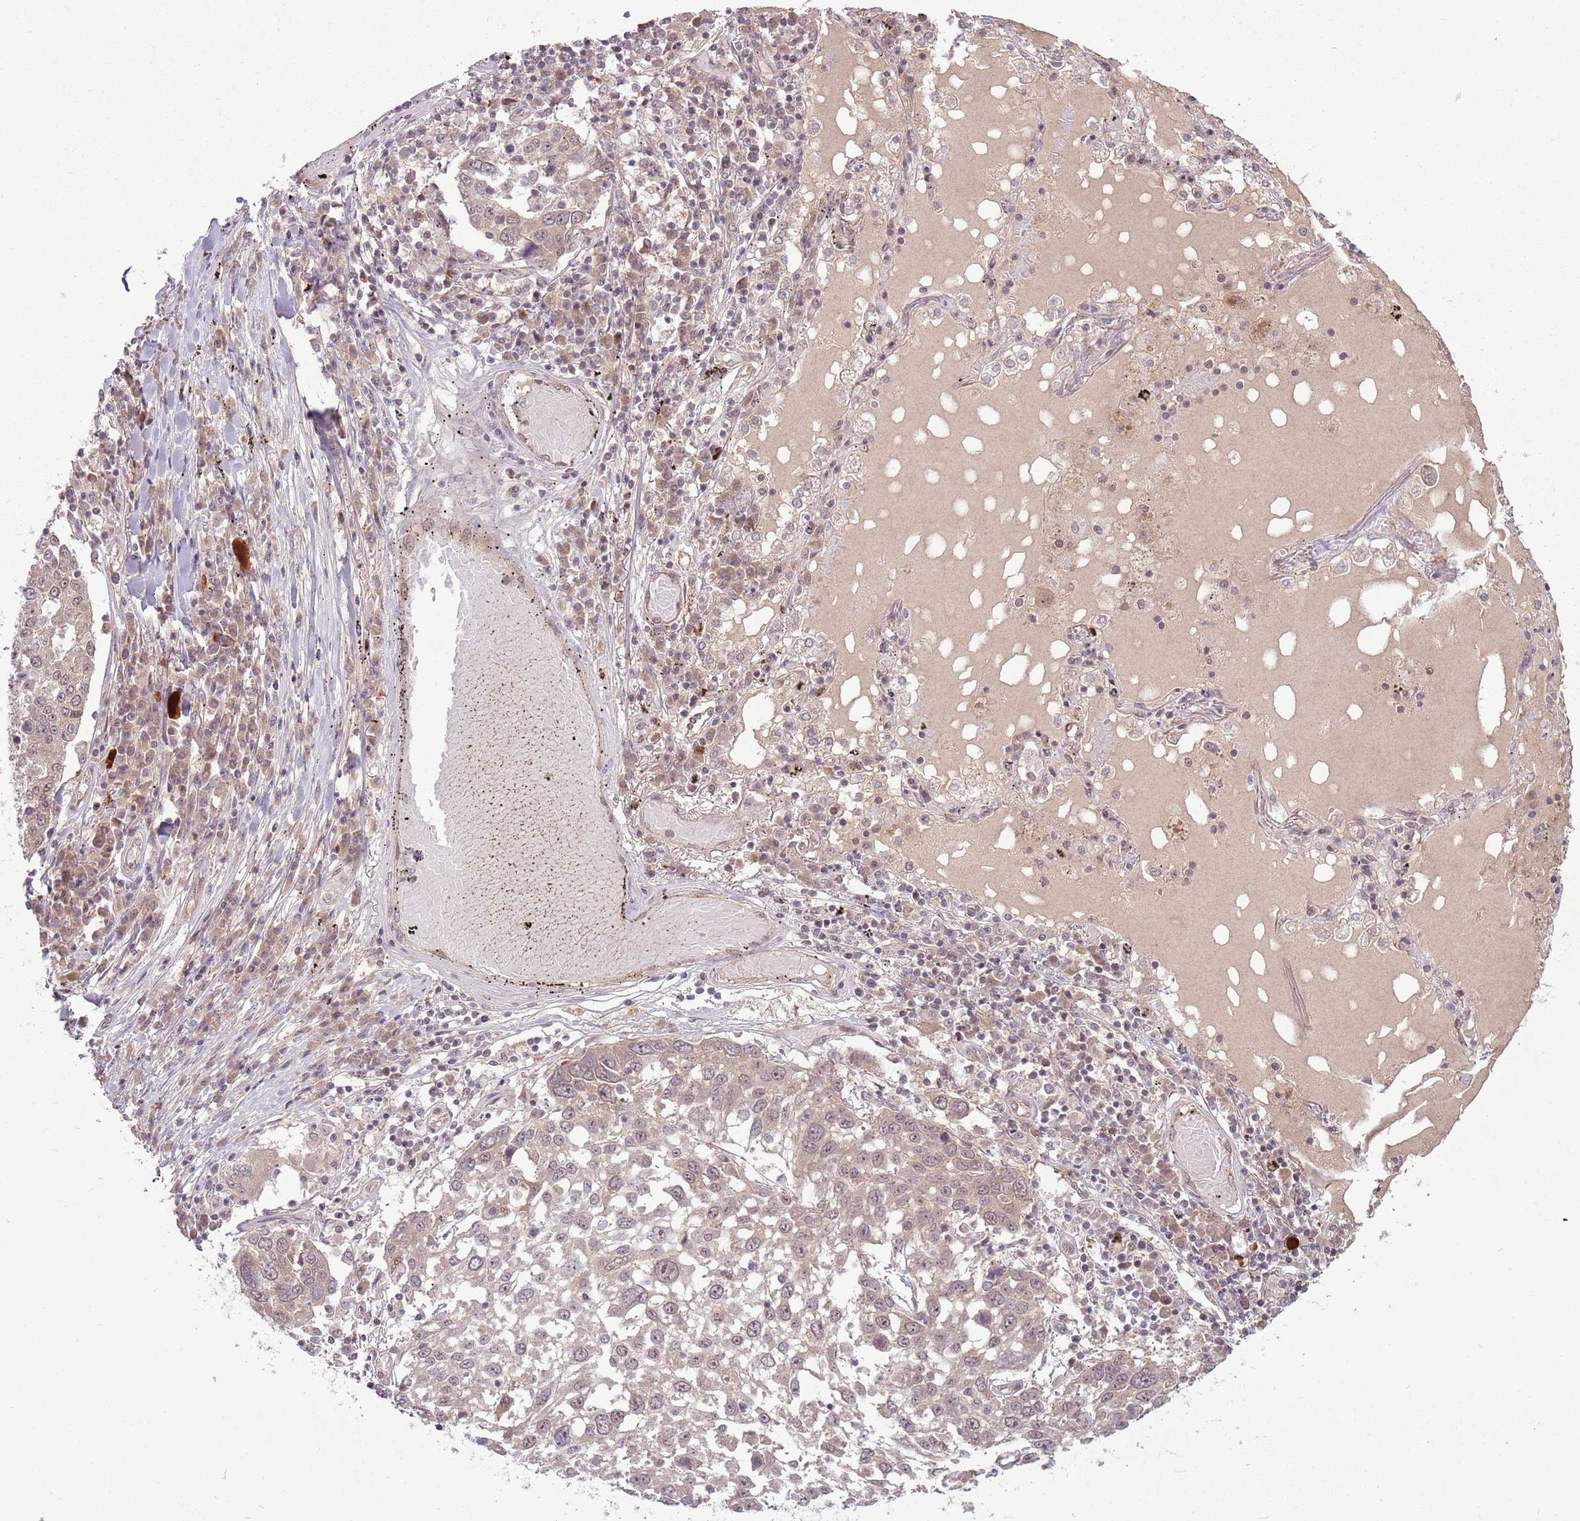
{"staining": {"intensity": "weak", "quantity": "<25%", "location": "nuclear"}, "tissue": "lung cancer", "cell_type": "Tumor cells", "image_type": "cancer", "snomed": [{"axis": "morphology", "description": "Squamous cell carcinoma, NOS"}, {"axis": "topography", "description": "Lung"}], "caption": "IHC of human lung cancer (squamous cell carcinoma) reveals no staining in tumor cells.", "gene": "ADAMTS3", "patient": {"sex": "male", "age": 65}}